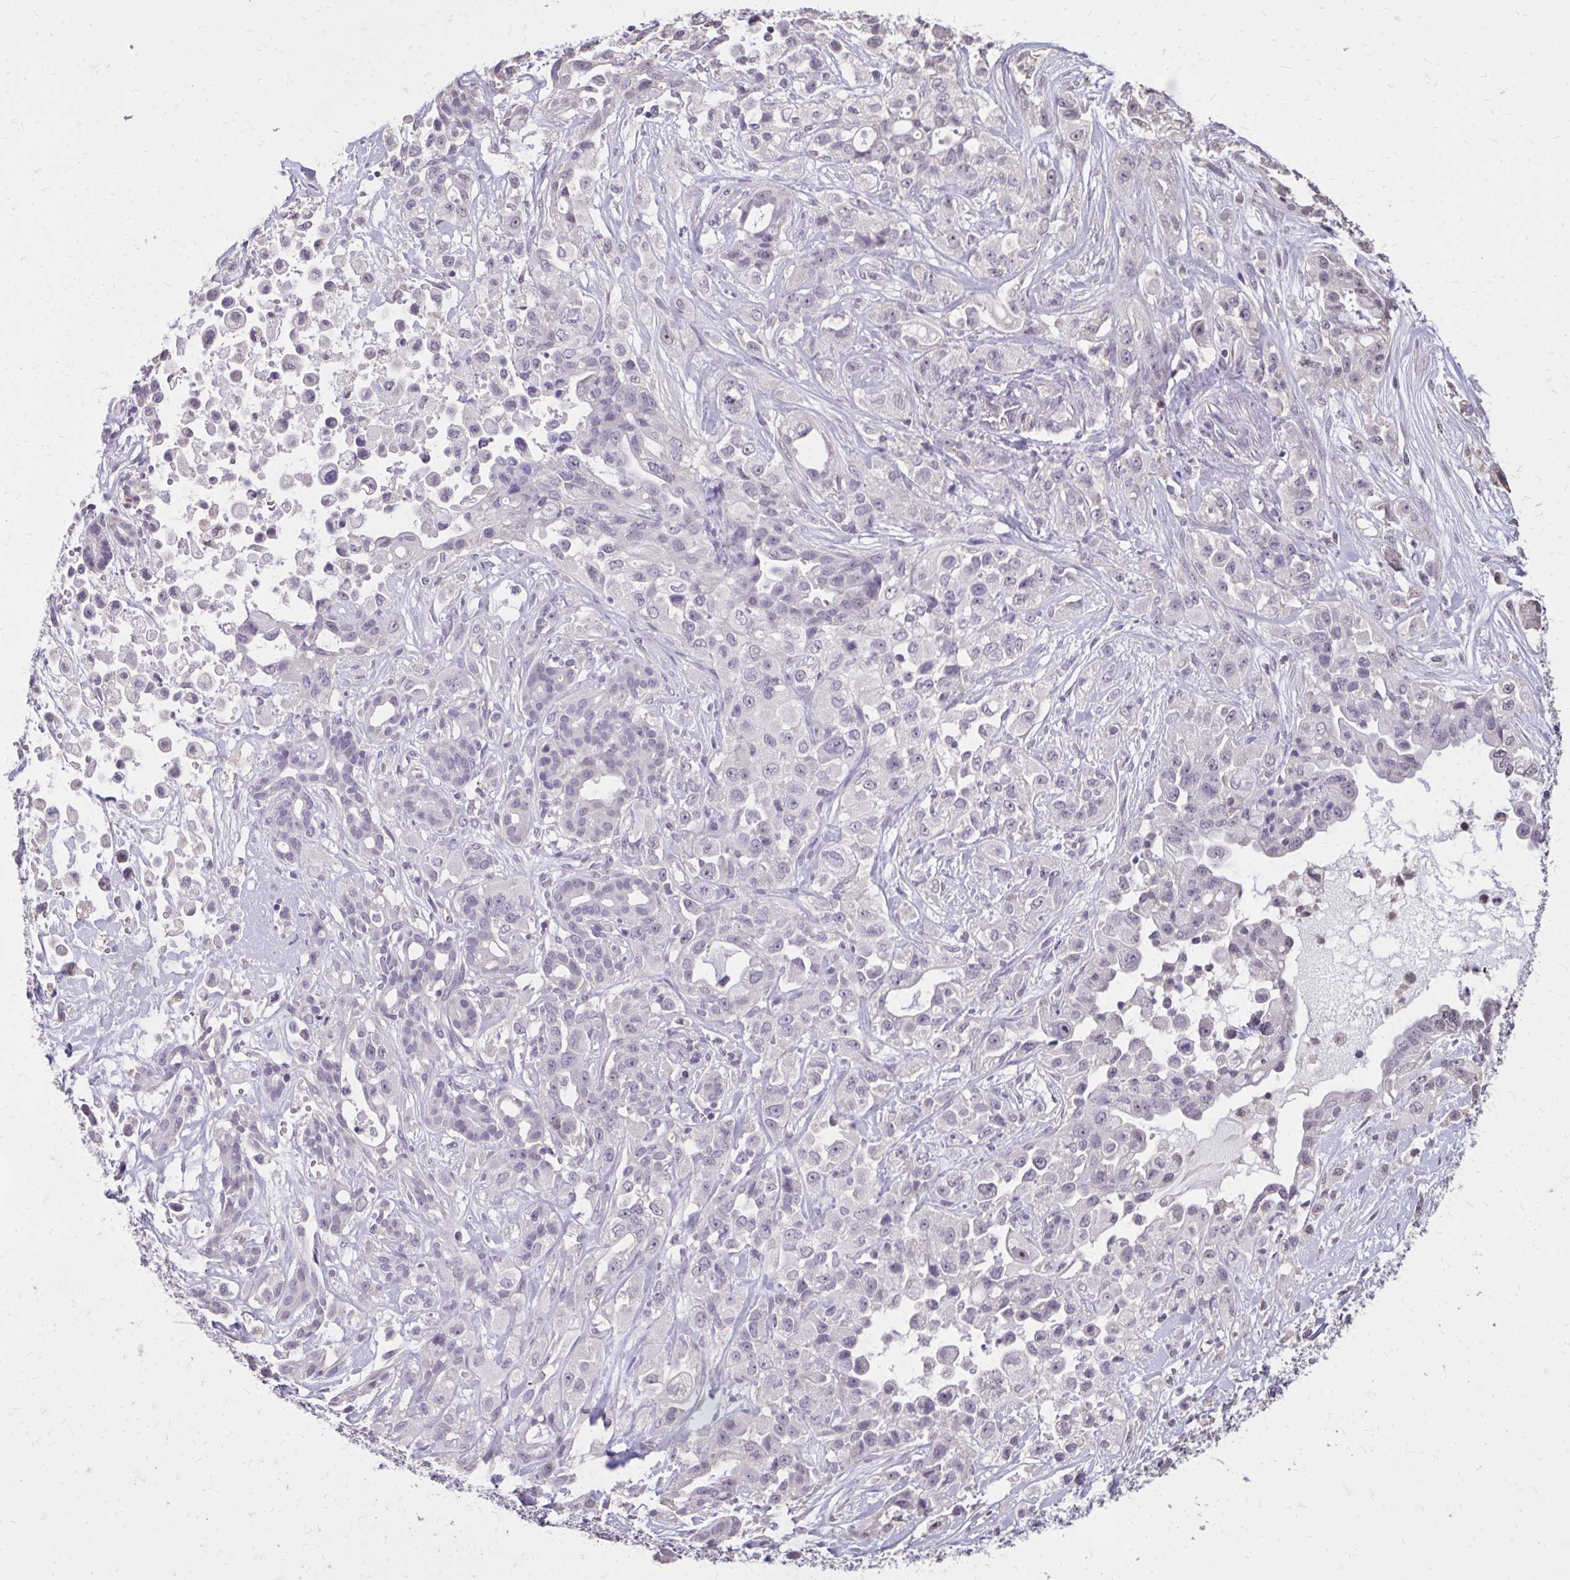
{"staining": {"intensity": "negative", "quantity": "none", "location": "none"}, "tissue": "pancreatic cancer", "cell_type": "Tumor cells", "image_type": "cancer", "snomed": [{"axis": "morphology", "description": "Adenocarcinoma, NOS"}, {"axis": "topography", "description": "Pancreas"}], "caption": "This is a micrograph of immunohistochemistry (IHC) staining of adenocarcinoma (pancreatic), which shows no staining in tumor cells. (DAB immunohistochemistry with hematoxylin counter stain).", "gene": "AKAP5", "patient": {"sex": "male", "age": 44}}